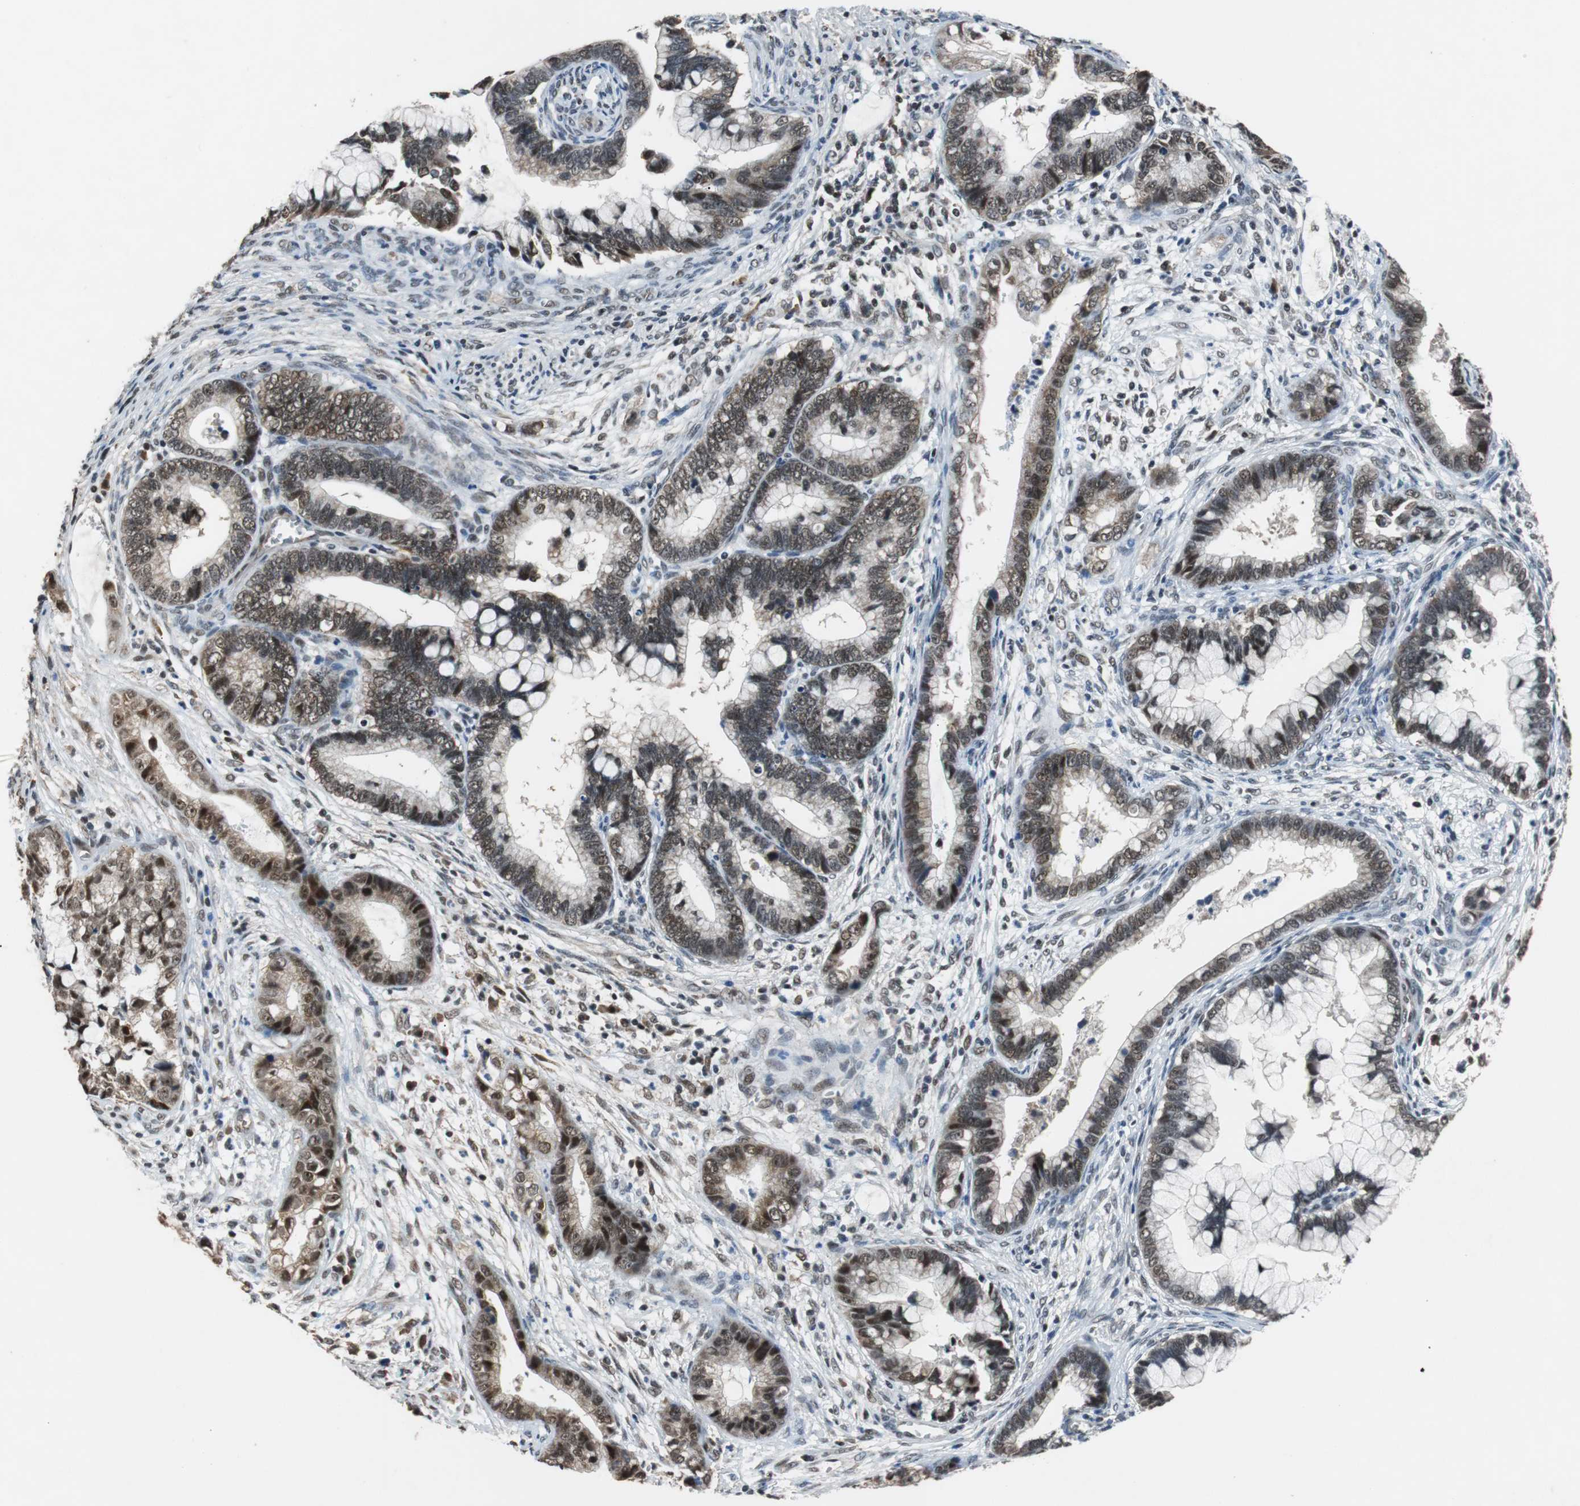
{"staining": {"intensity": "moderate", "quantity": ">75%", "location": "nuclear"}, "tissue": "cervical cancer", "cell_type": "Tumor cells", "image_type": "cancer", "snomed": [{"axis": "morphology", "description": "Adenocarcinoma, NOS"}, {"axis": "topography", "description": "Cervix"}], "caption": "Immunohistochemistry (IHC) (DAB) staining of adenocarcinoma (cervical) reveals moderate nuclear protein staining in about >75% of tumor cells.", "gene": "USP28", "patient": {"sex": "female", "age": 44}}